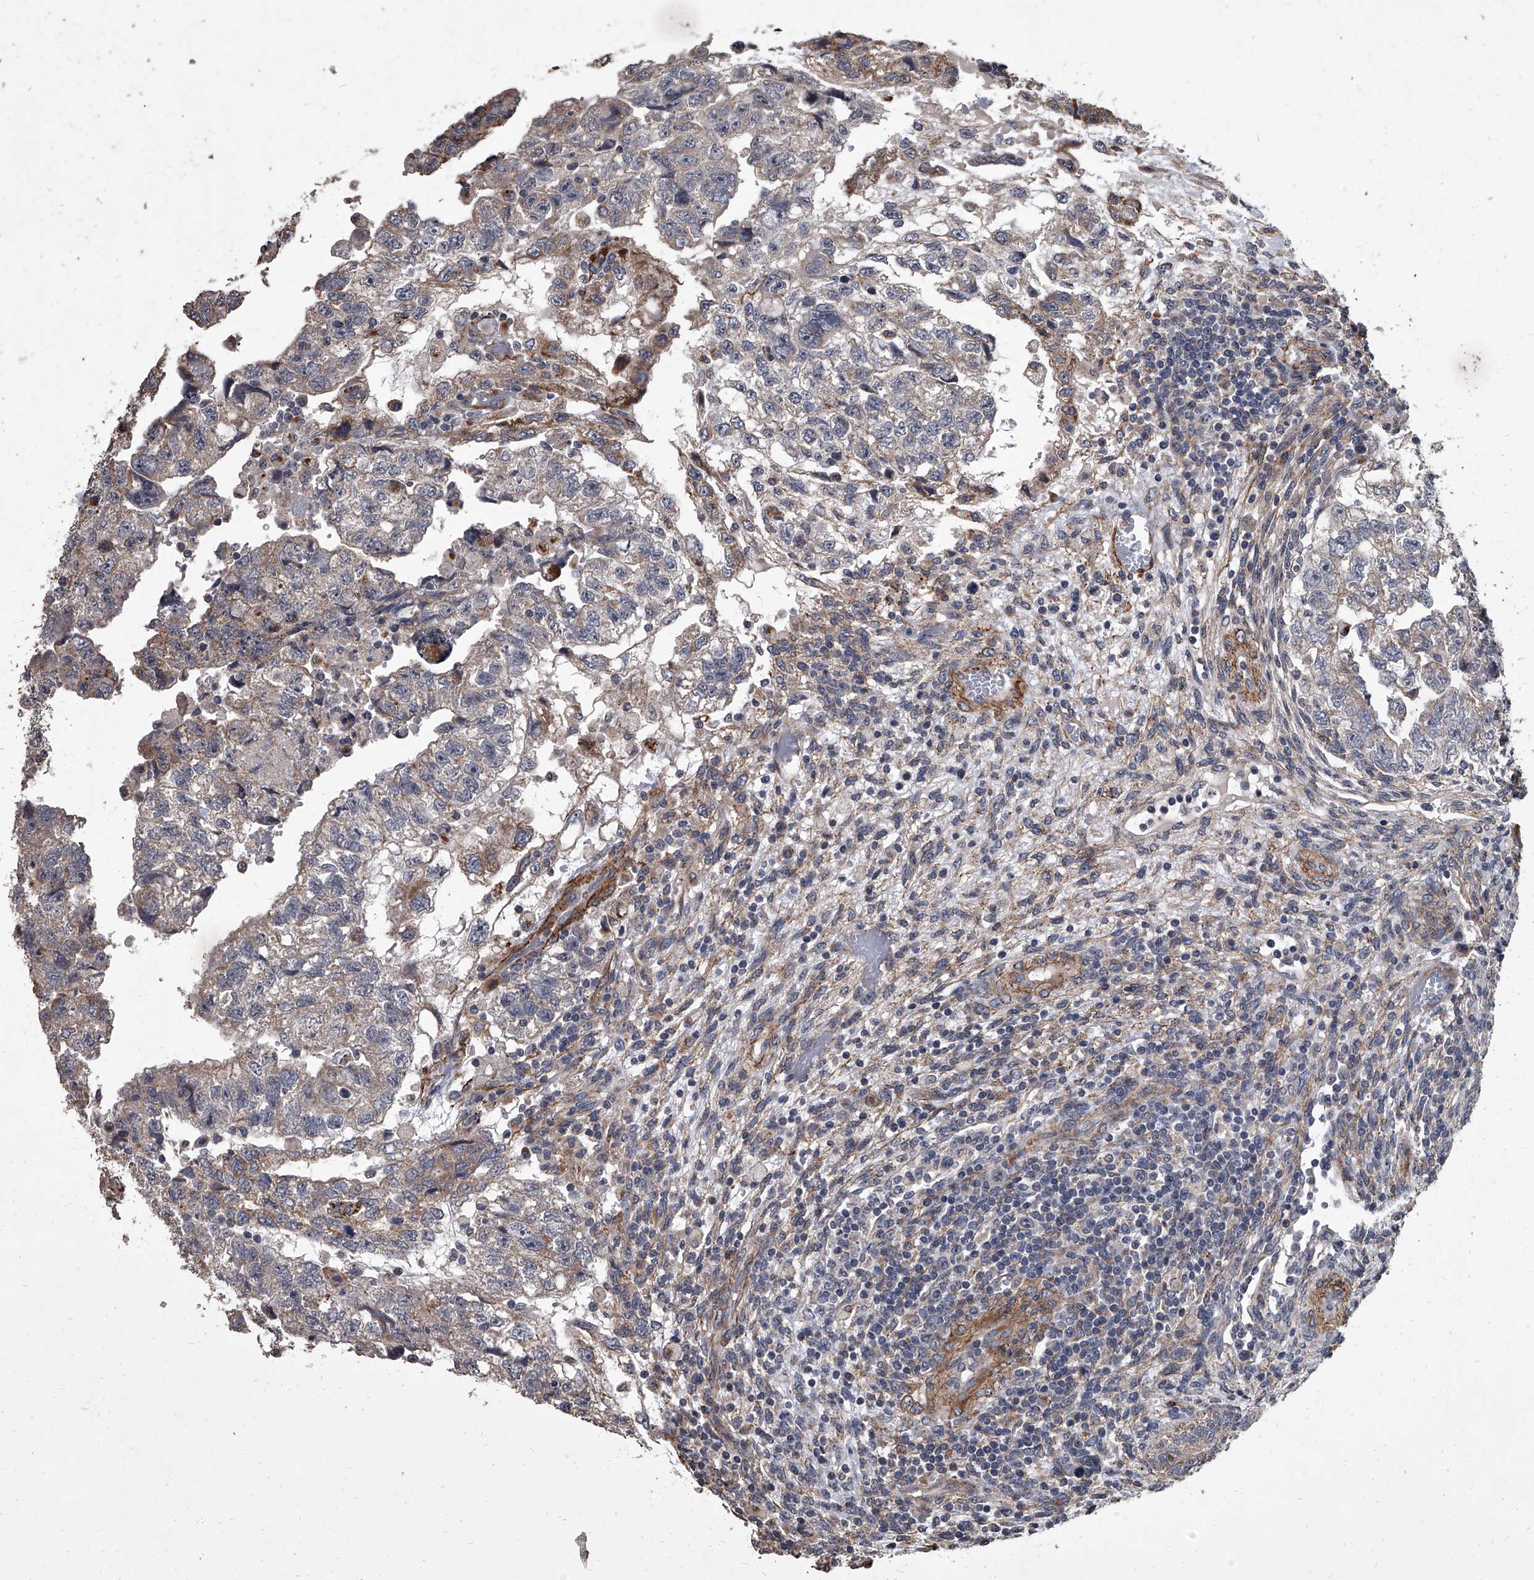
{"staining": {"intensity": "weak", "quantity": "<25%", "location": "cytoplasmic/membranous"}, "tissue": "testis cancer", "cell_type": "Tumor cells", "image_type": "cancer", "snomed": [{"axis": "morphology", "description": "Carcinoma, Embryonal, NOS"}, {"axis": "topography", "description": "Testis"}], "caption": "There is no significant positivity in tumor cells of testis cancer (embryonal carcinoma).", "gene": "SIRT4", "patient": {"sex": "male", "age": 36}}